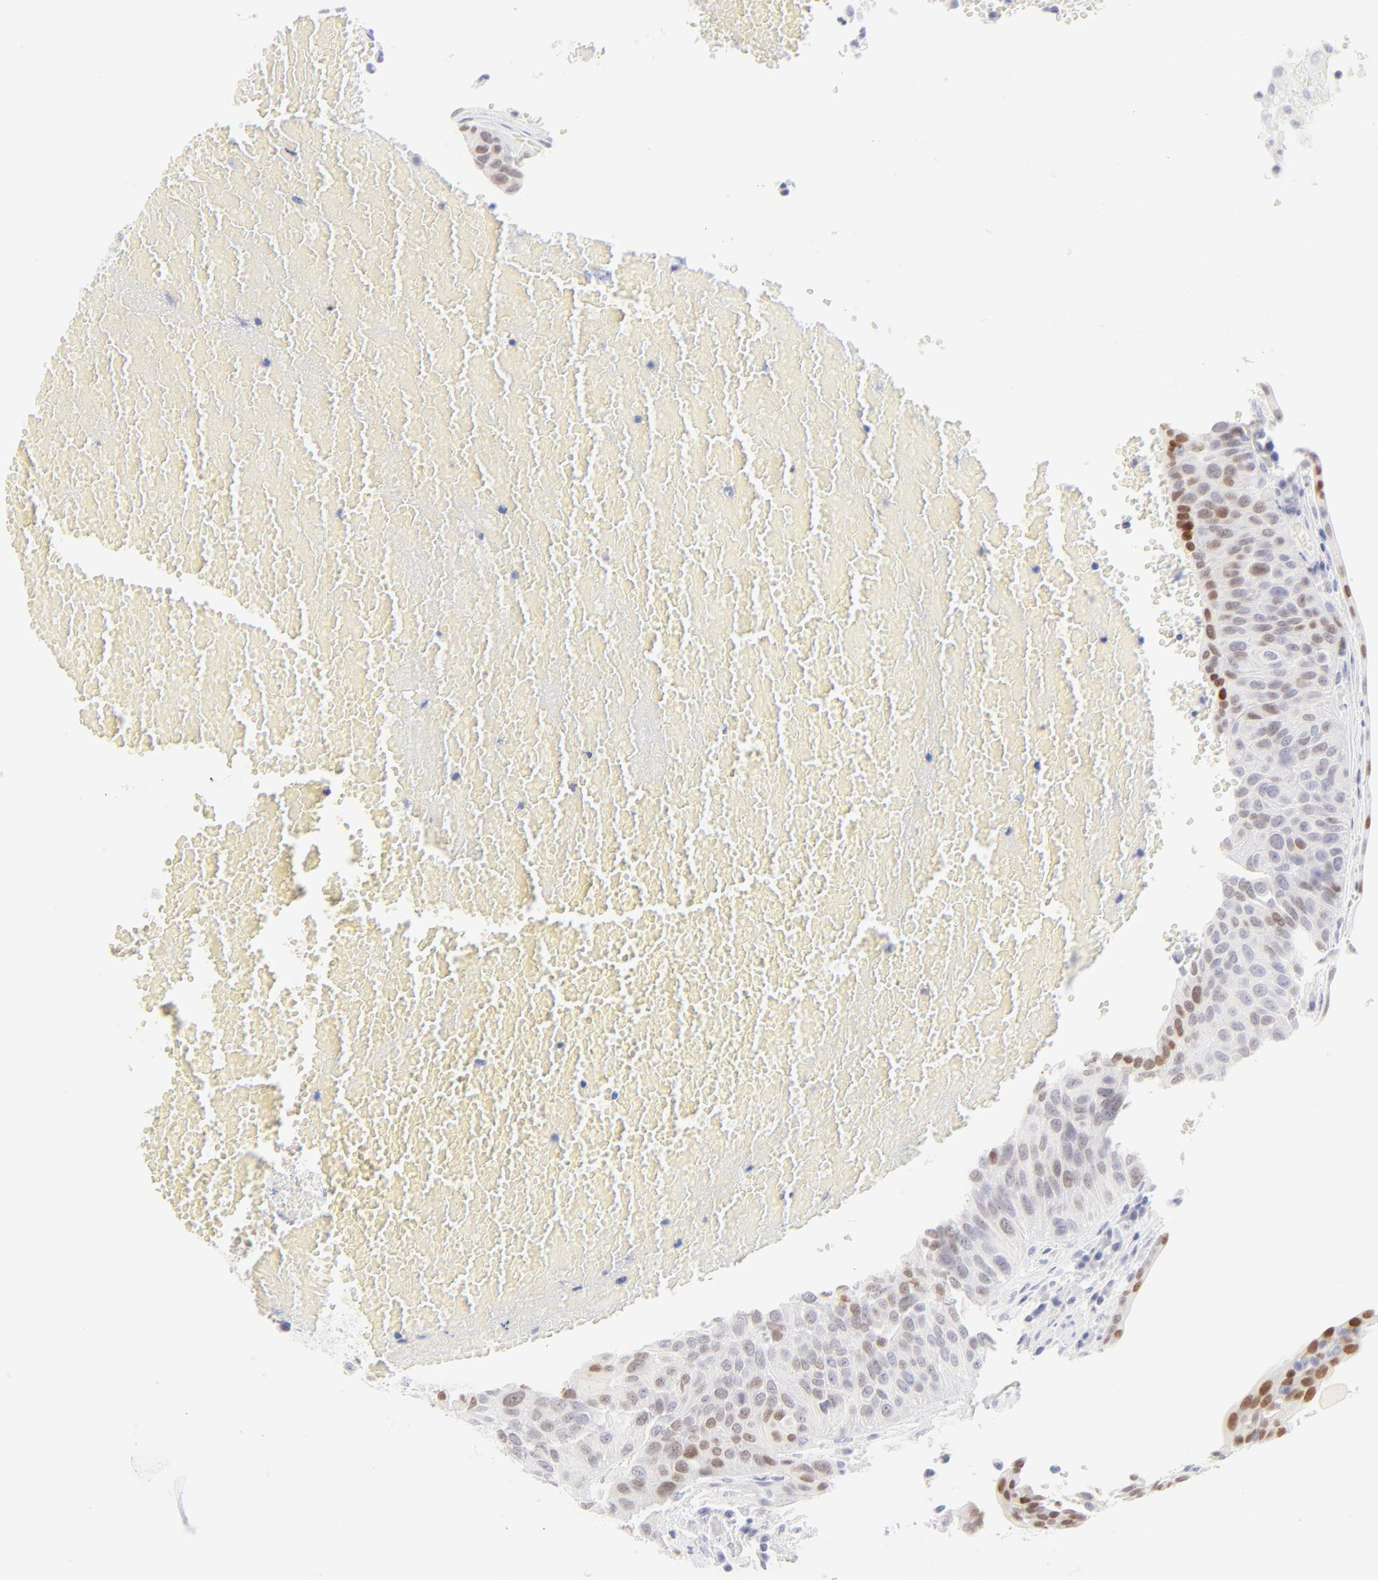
{"staining": {"intensity": "moderate", "quantity": "25%-75%", "location": "nuclear"}, "tissue": "urothelial cancer", "cell_type": "Tumor cells", "image_type": "cancer", "snomed": [{"axis": "morphology", "description": "Urothelial carcinoma, High grade"}, {"axis": "topography", "description": "Urinary bladder"}], "caption": "An image of human high-grade urothelial carcinoma stained for a protein exhibits moderate nuclear brown staining in tumor cells.", "gene": "ELF3", "patient": {"sex": "male", "age": 66}}